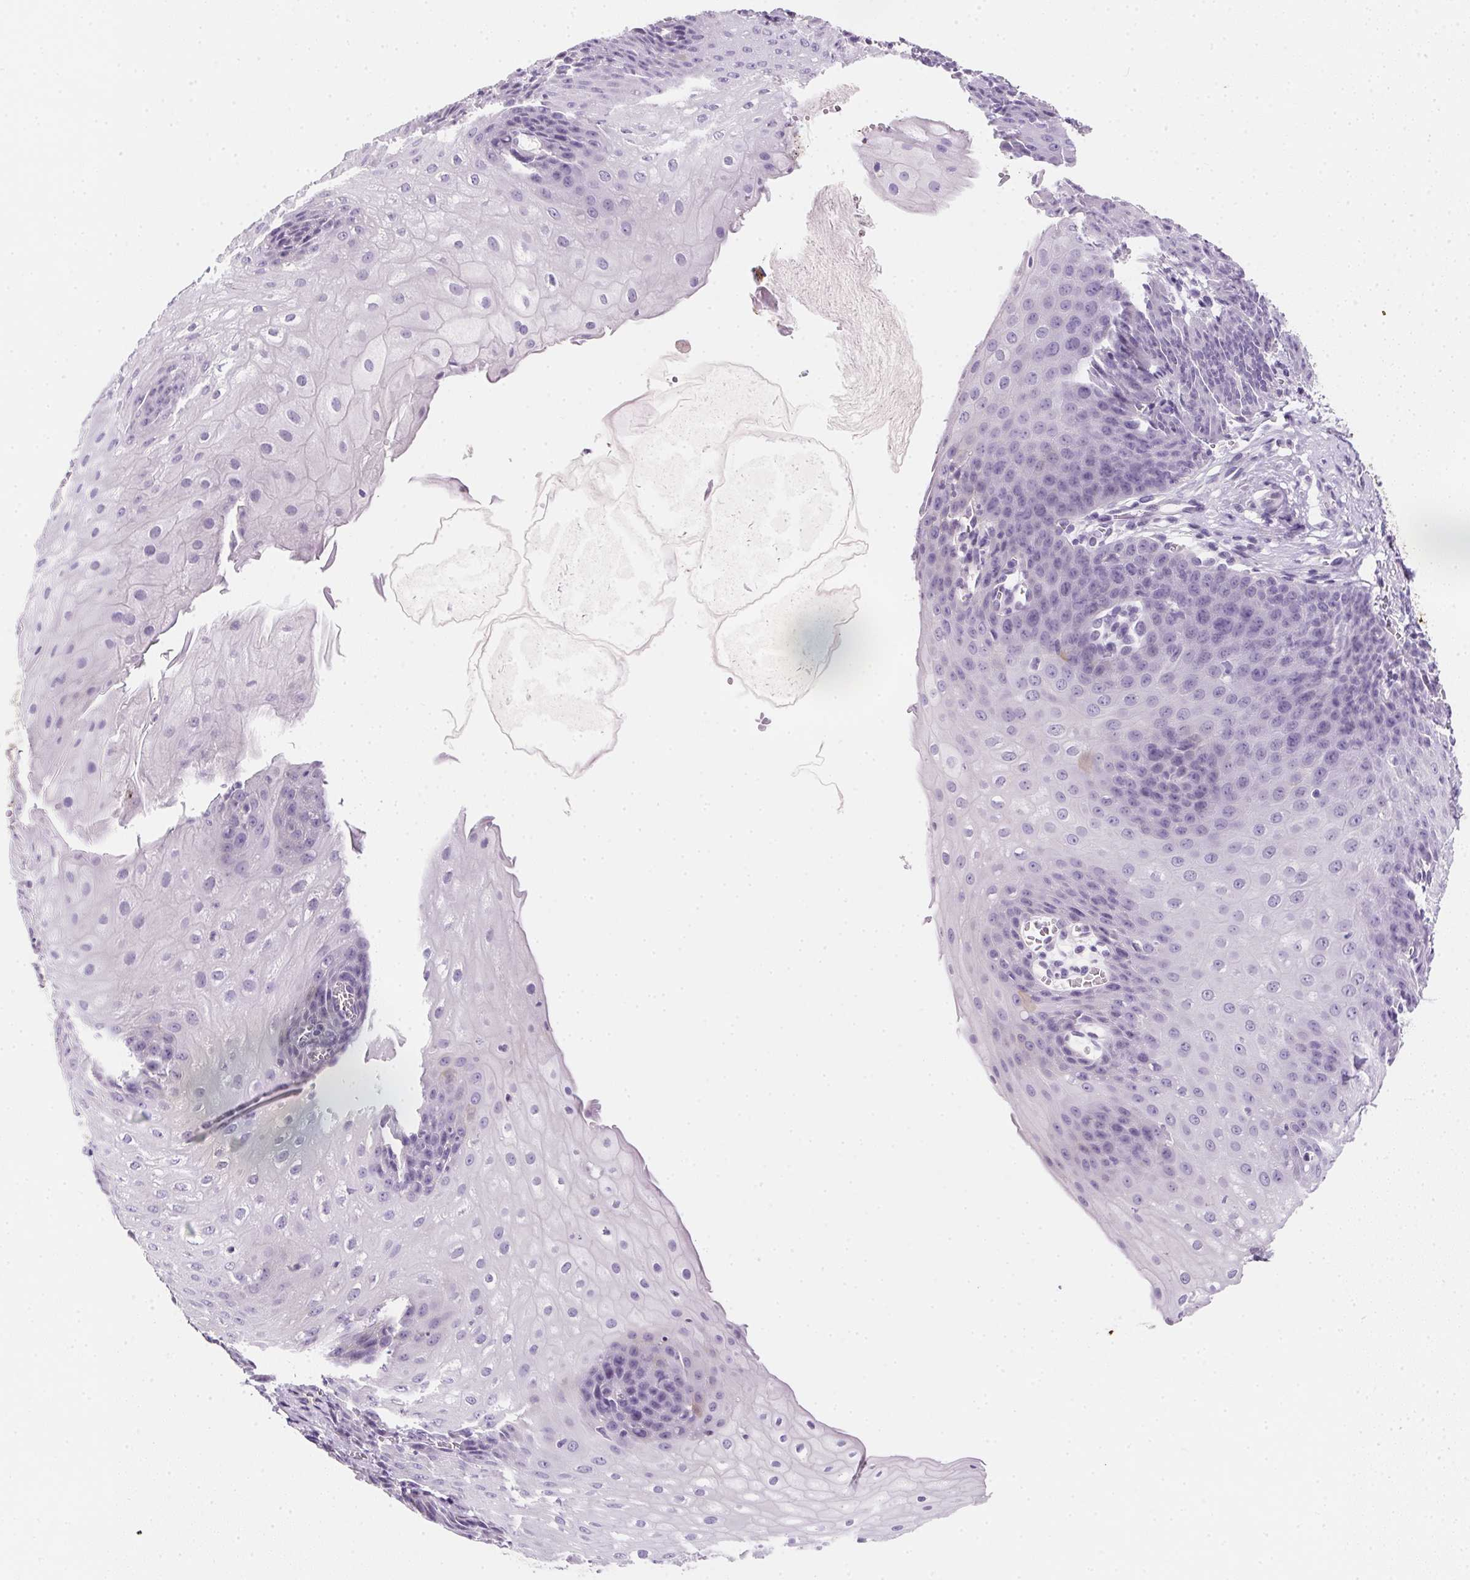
{"staining": {"intensity": "negative", "quantity": "none", "location": "none"}, "tissue": "esophagus", "cell_type": "Squamous epithelial cells", "image_type": "normal", "snomed": [{"axis": "morphology", "description": "Normal tissue, NOS"}, {"axis": "topography", "description": "Esophagus"}], "caption": "Immunohistochemistry of unremarkable human esophagus demonstrates no staining in squamous epithelial cells.", "gene": "AQP5", "patient": {"sex": "male", "age": 71}}